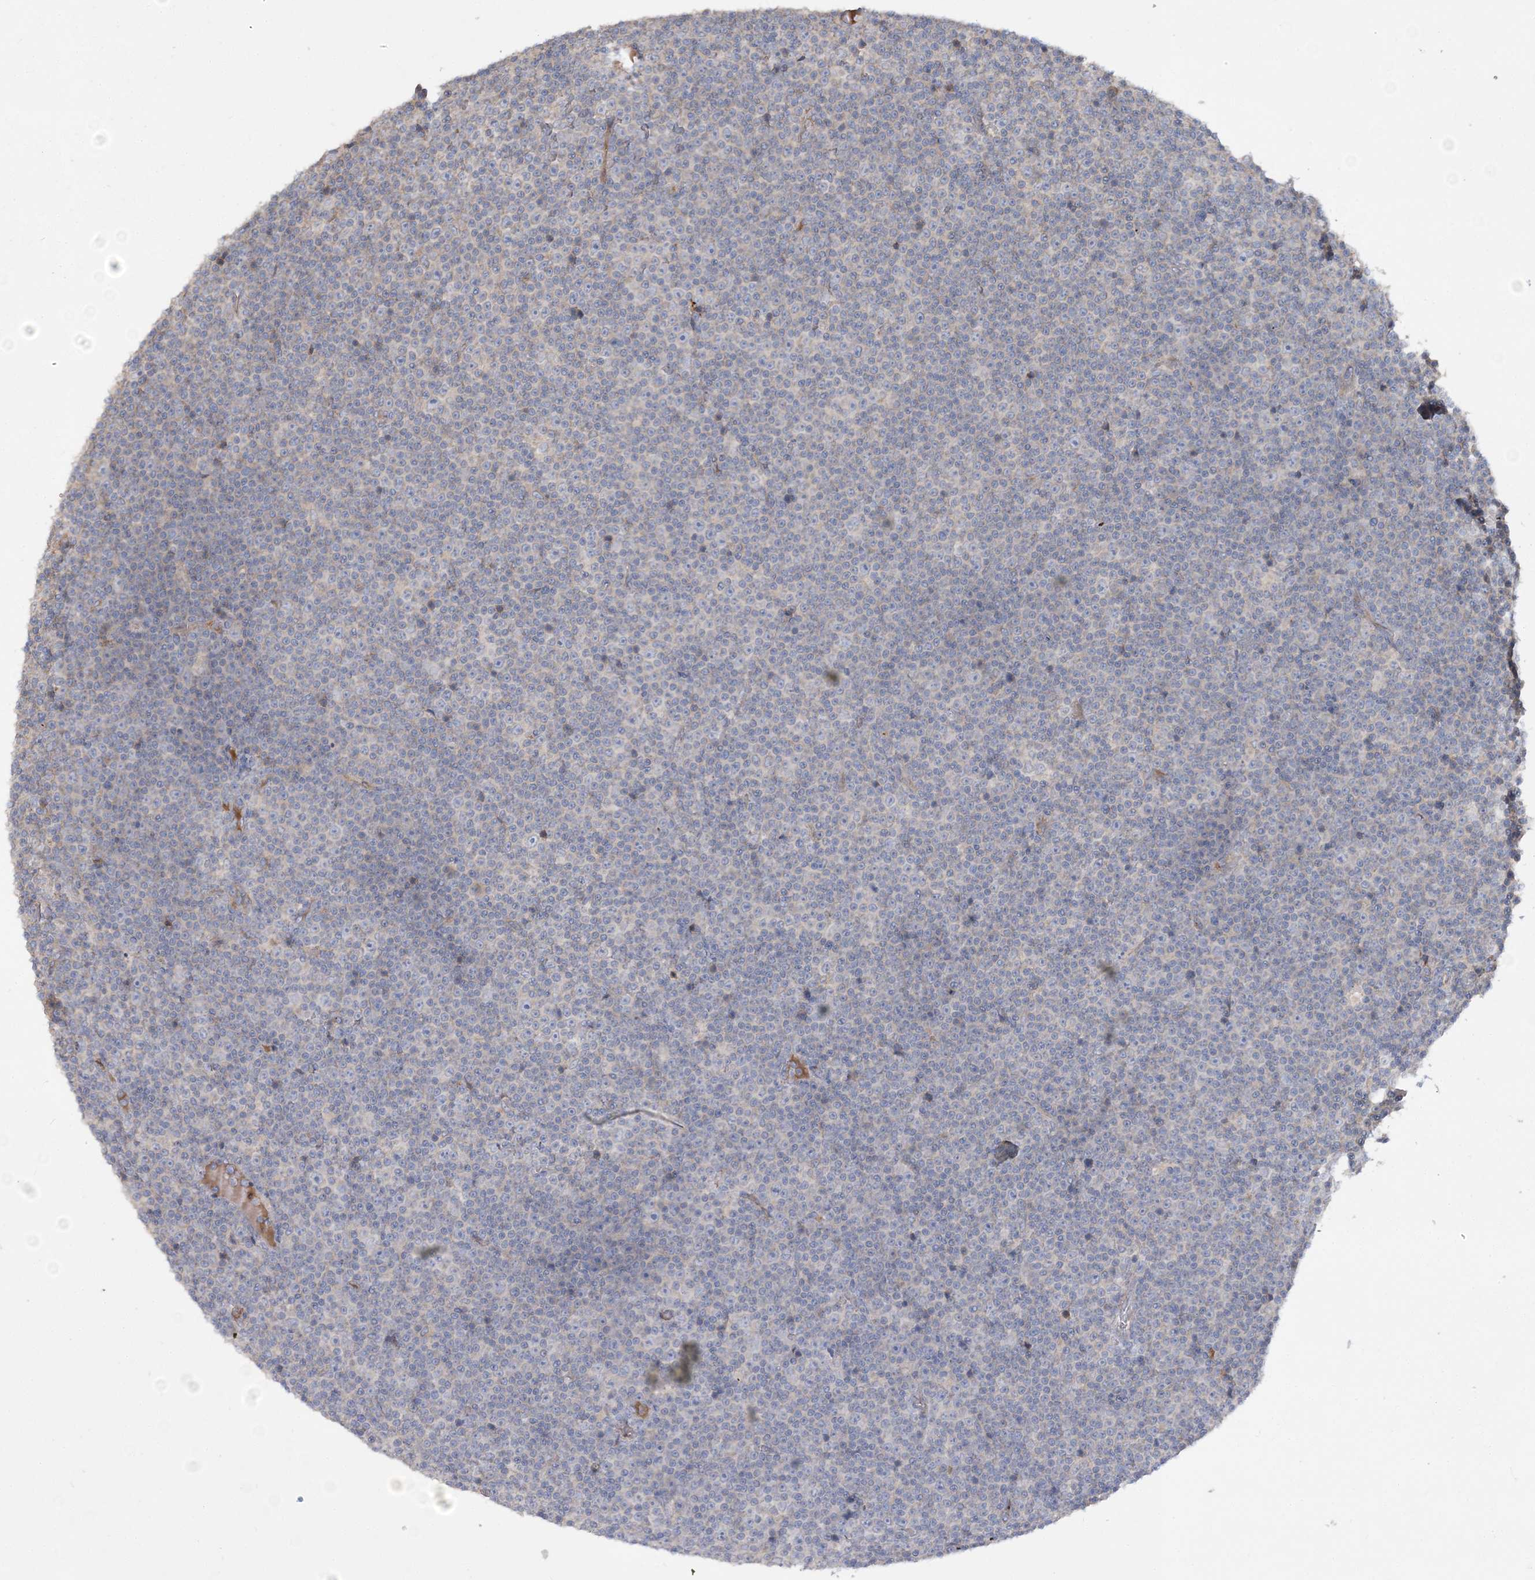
{"staining": {"intensity": "negative", "quantity": "none", "location": "none"}, "tissue": "lymphoma", "cell_type": "Tumor cells", "image_type": "cancer", "snomed": [{"axis": "morphology", "description": "Malignant lymphoma, non-Hodgkin's type, Low grade"}, {"axis": "topography", "description": "Lymph node"}], "caption": "IHC micrograph of neoplastic tissue: human lymphoma stained with DAB (3,3'-diaminobenzidine) shows no significant protein positivity in tumor cells. (DAB IHC with hematoxylin counter stain).", "gene": "ADCK2", "patient": {"sex": "female", "age": 67}}